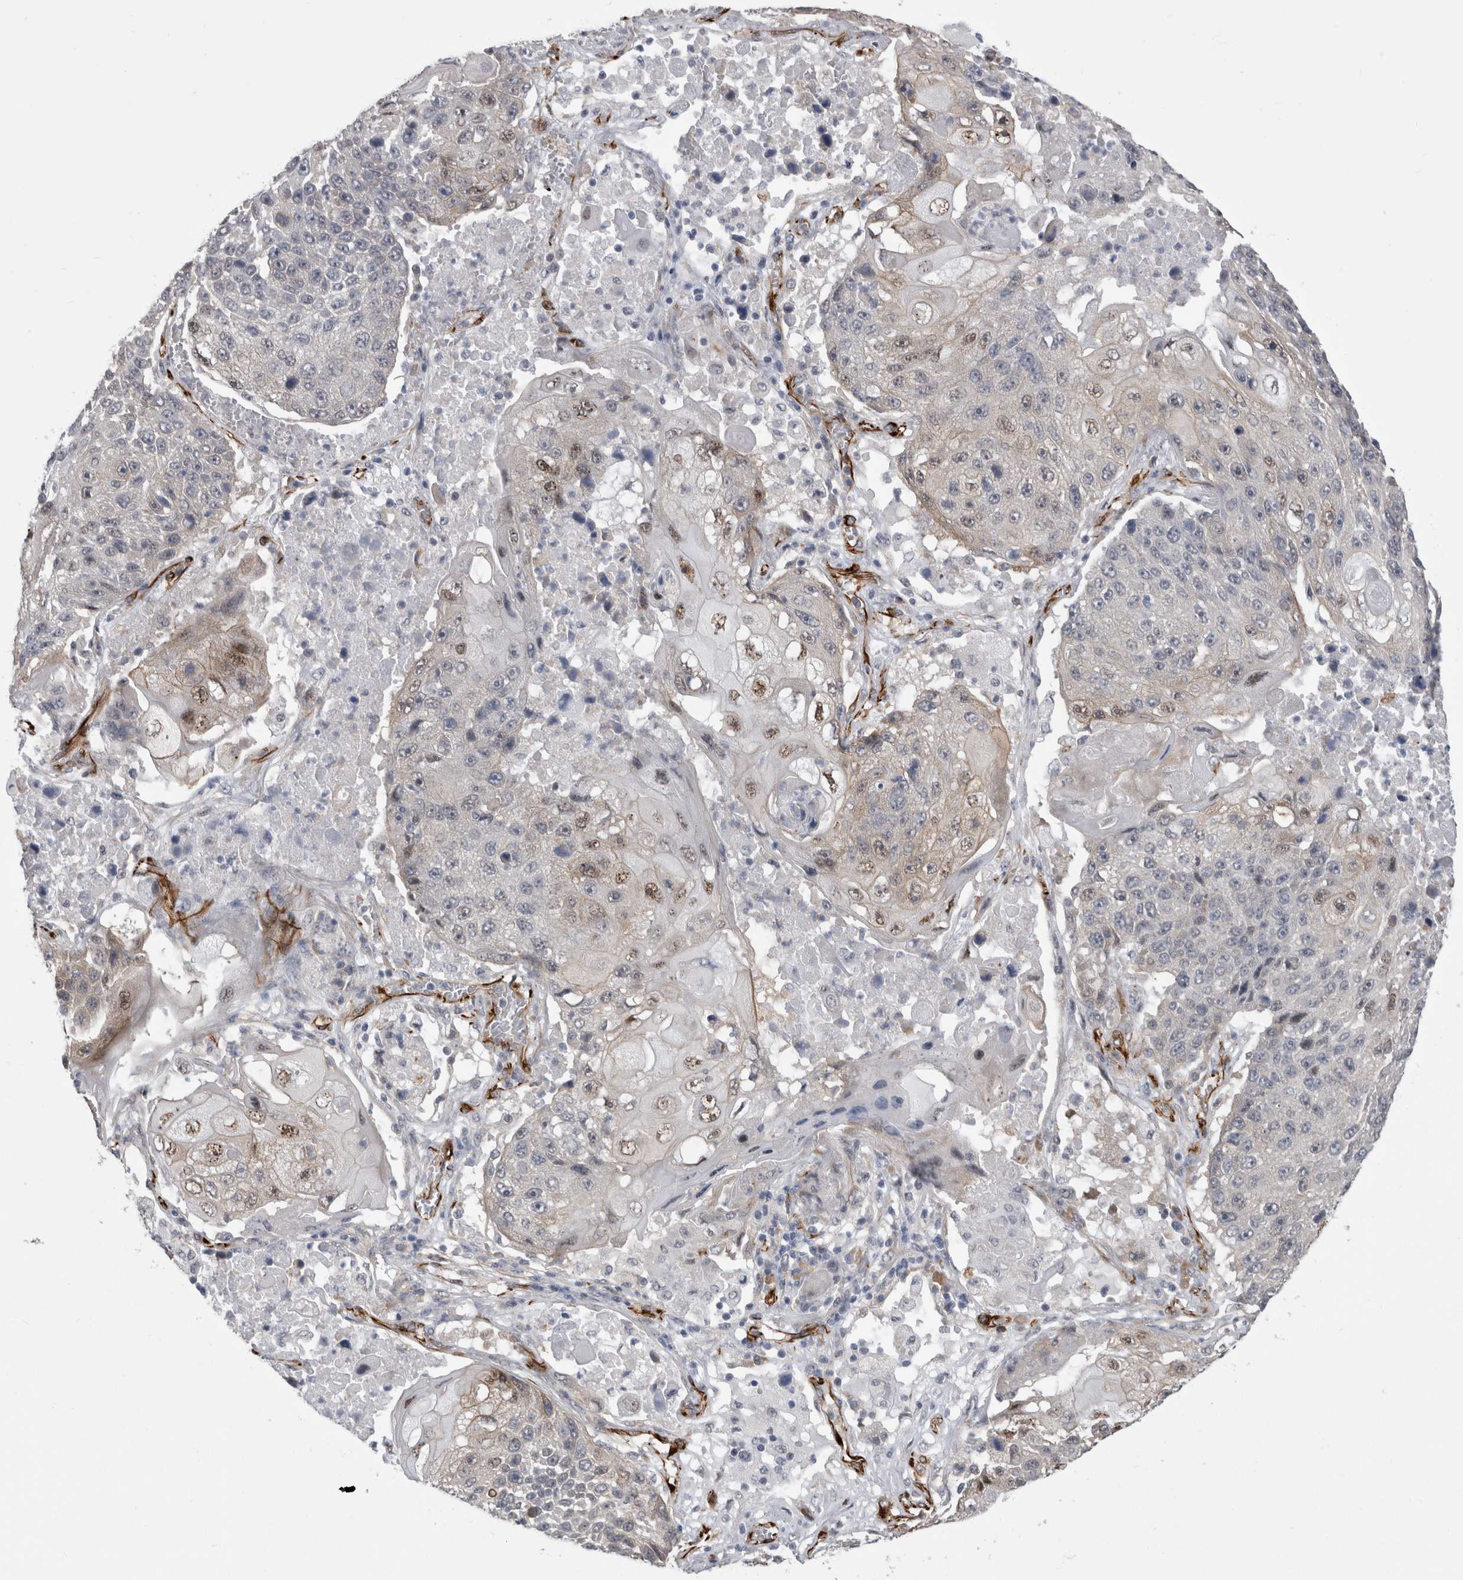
{"staining": {"intensity": "moderate", "quantity": "<25%", "location": "nuclear"}, "tissue": "lung cancer", "cell_type": "Tumor cells", "image_type": "cancer", "snomed": [{"axis": "morphology", "description": "Squamous cell carcinoma, NOS"}, {"axis": "topography", "description": "Lung"}], "caption": "Tumor cells show moderate nuclear expression in approximately <25% of cells in squamous cell carcinoma (lung). (IHC, brightfield microscopy, high magnification).", "gene": "FAM83H", "patient": {"sex": "male", "age": 61}}